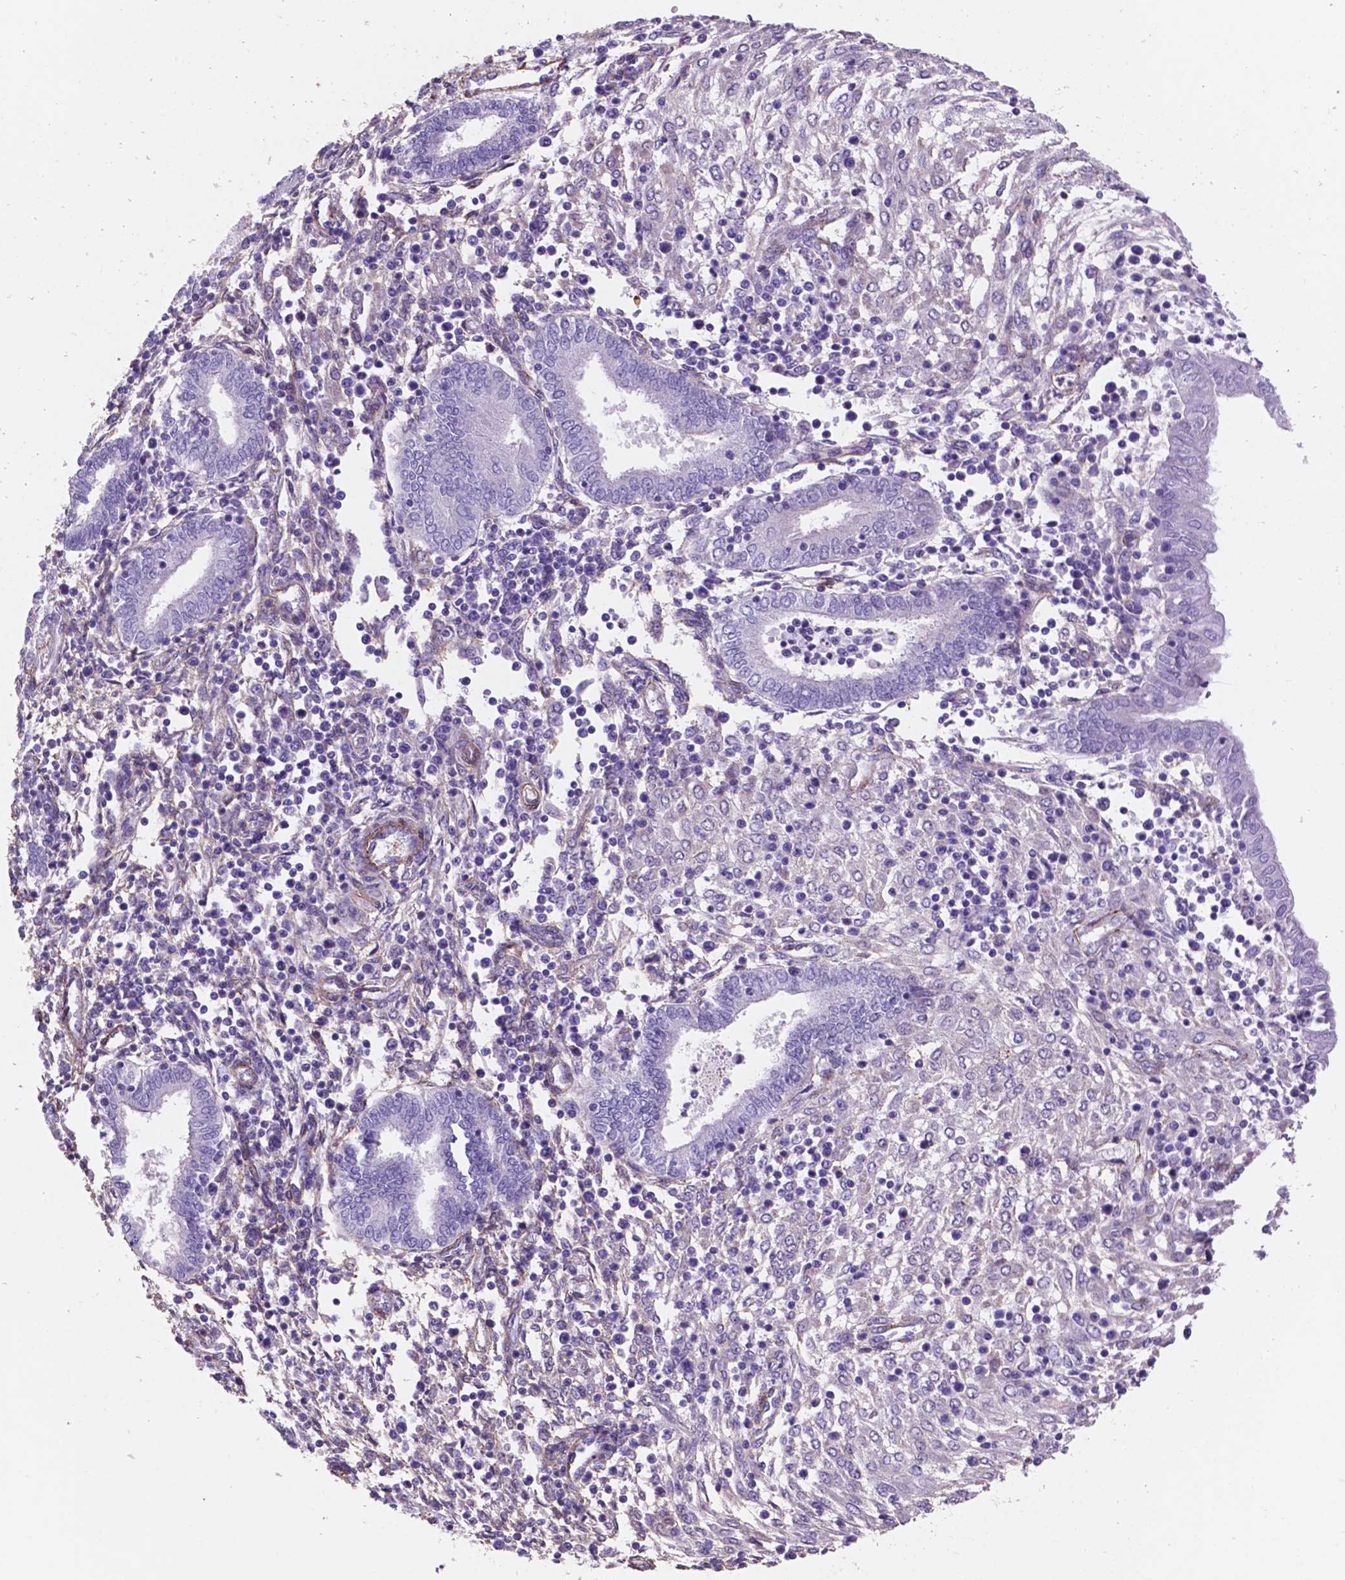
{"staining": {"intensity": "negative", "quantity": "none", "location": "none"}, "tissue": "endometrium", "cell_type": "Cells in endometrial stroma", "image_type": "normal", "snomed": [{"axis": "morphology", "description": "Normal tissue, NOS"}, {"axis": "topography", "description": "Endometrium"}], "caption": "The IHC micrograph has no significant positivity in cells in endometrial stroma of endometrium. The staining was performed using DAB to visualize the protein expression in brown, while the nuclei were stained in blue with hematoxylin (Magnification: 20x).", "gene": "TOR2A", "patient": {"sex": "female", "age": 42}}